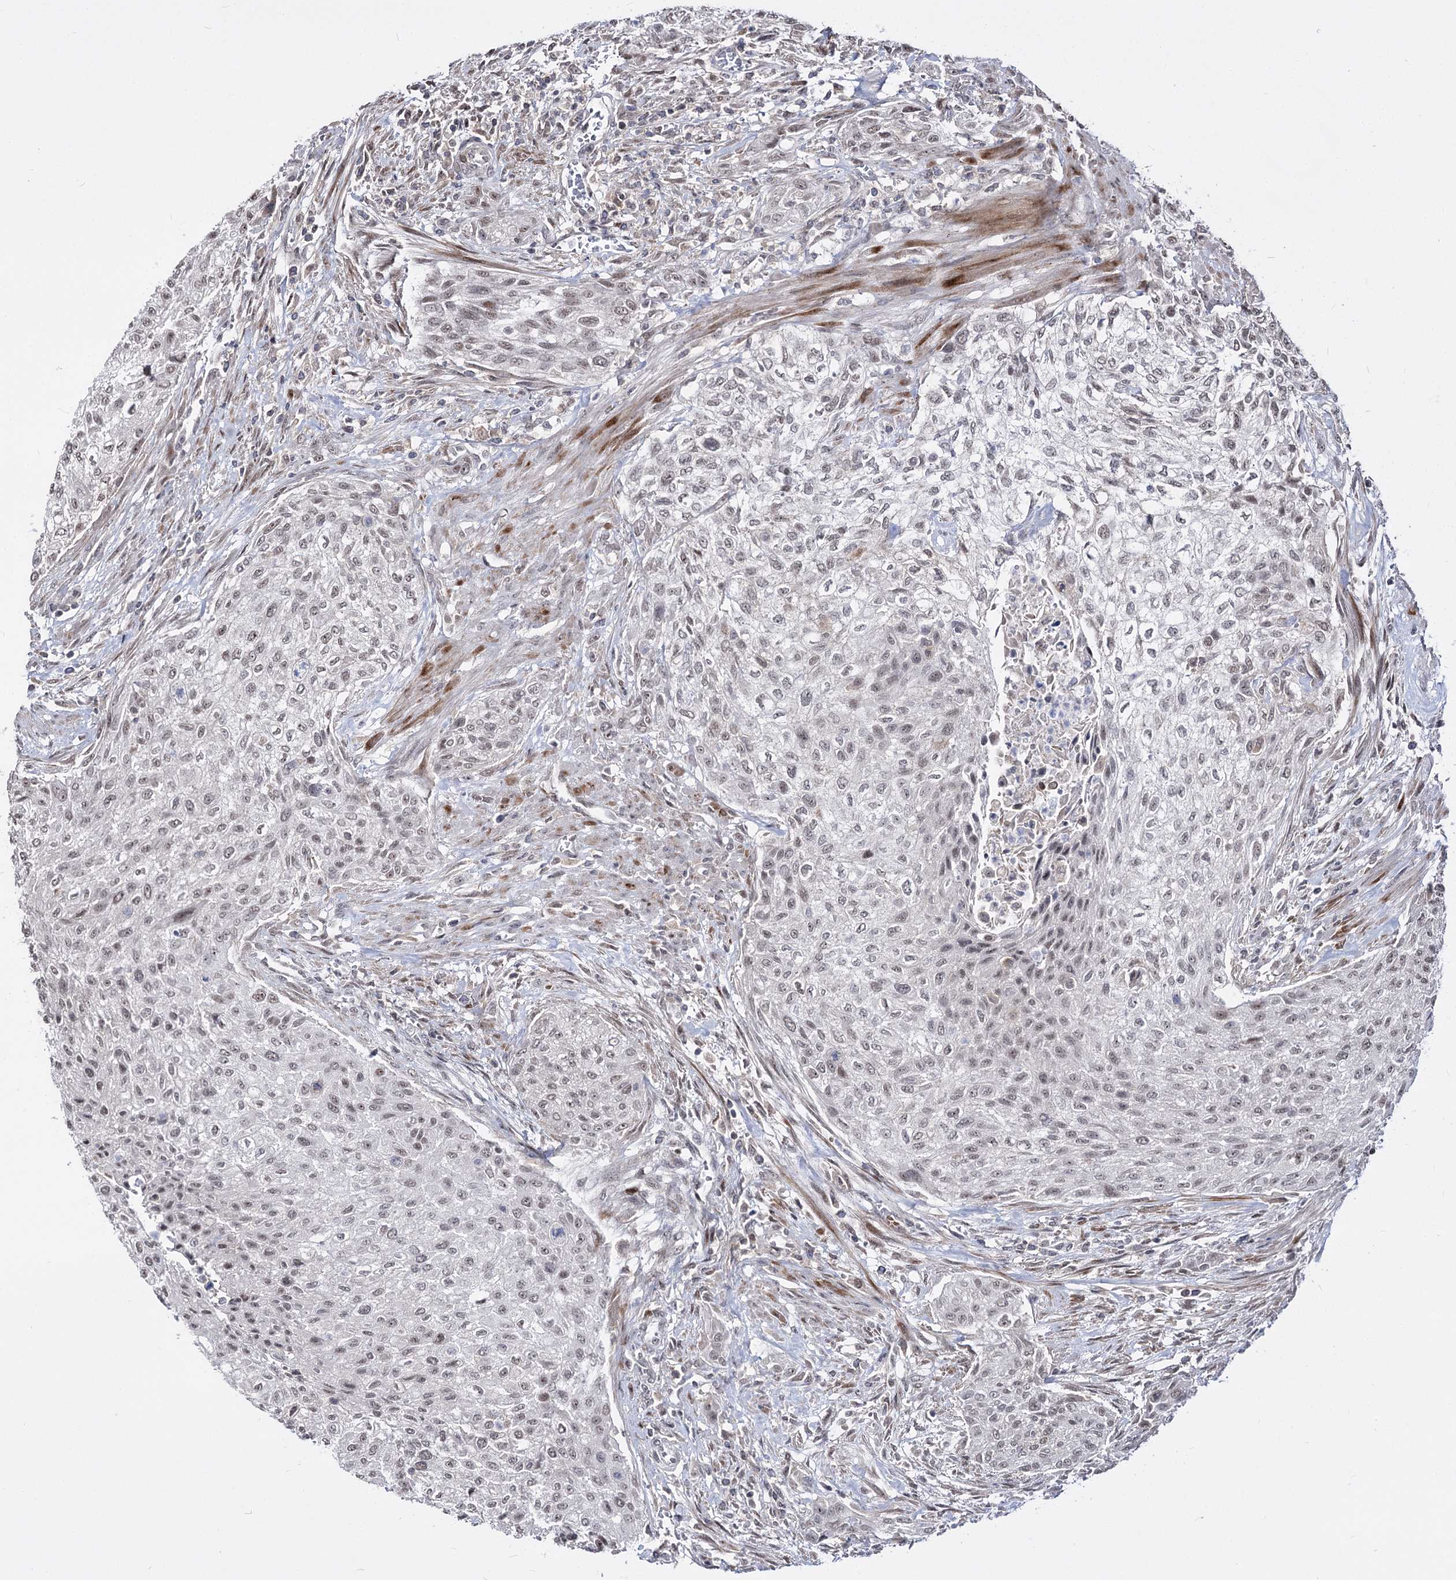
{"staining": {"intensity": "weak", "quantity": ">75%", "location": "nuclear"}, "tissue": "urothelial cancer", "cell_type": "Tumor cells", "image_type": "cancer", "snomed": [{"axis": "morphology", "description": "Urothelial carcinoma, High grade"}, {"axis": "topography", "description": "Urinary bladder"}], "caption": "A brown stain highlights weak nuclear positivity of a protein in human urothelial cancer tumor cells.", "gene": "STOX1", "patient": {"sex": "male", "age": 35}}